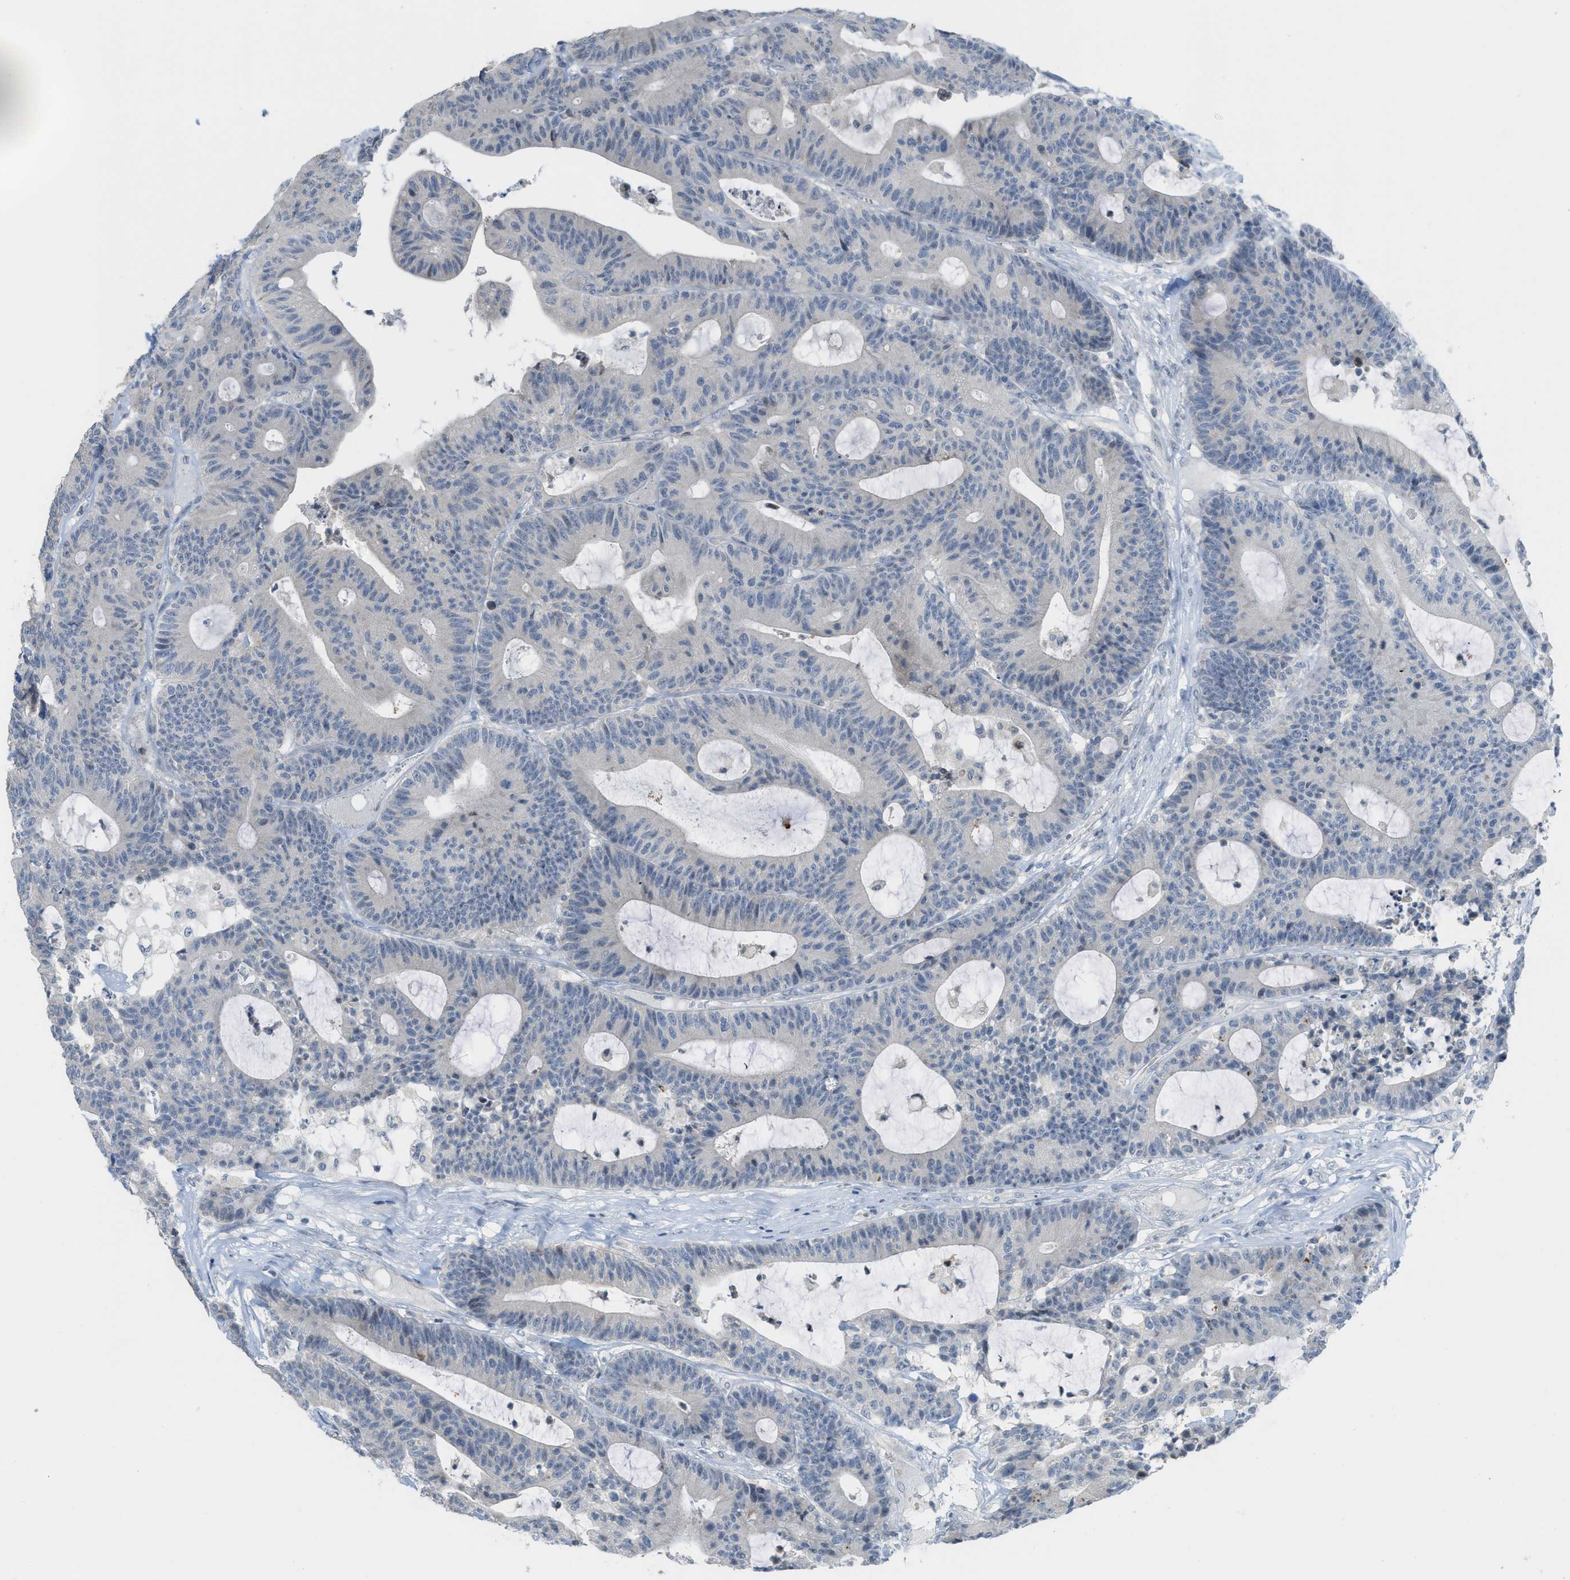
{"staining": {"intensity": "negative", "quantity": "none", "location": "none"}, "tissue": "colorectal cancer", "cell_type": "Tumor cells", "image_type": "cancer", "snomed": [{"axis": "morphology", "description": "Adenocarcinoma, NOS"}, {"axis": "topography", "description": "Colon"}], "caption": "The immunohistochemistry (IHC) photomicrograph has no significant expression in tumor cells of colorectal cancer (adenocarcinoma) tissue.", "gene": "TXNDC2", "patient": {"sex": "female", "age": 84}}